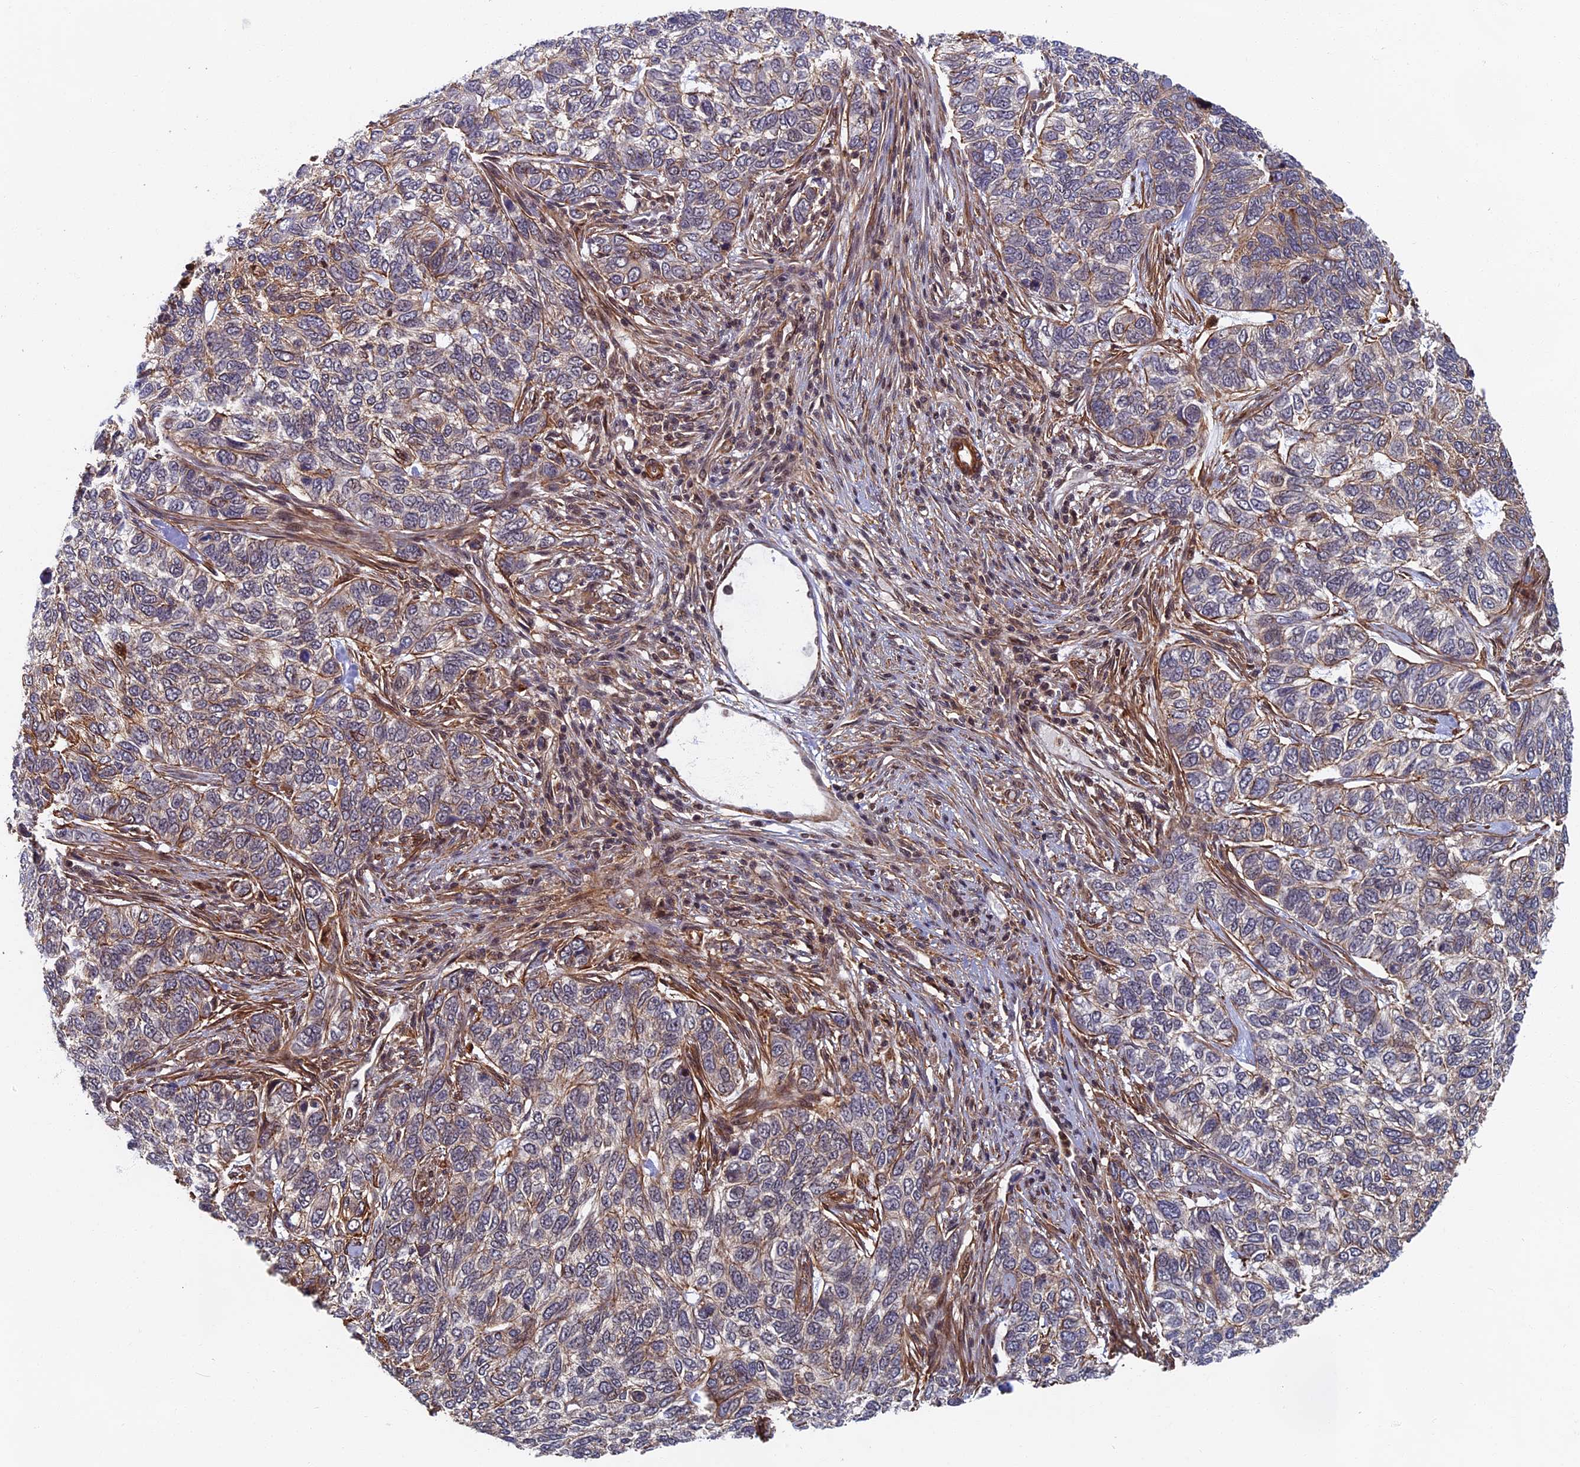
{"staining": {"intensity": "weak", "quantity": "<25%", "location": "cytoplasmic/membranous"}, "tissue": "skin cancer", "cell_type": "Tumor cells", "image_type": "cancer", "snomed": [{"axis": "morphology", "description": "Basal cell carcinoma"}, {"axis": "topography", "description": "Skin"}], "caption": "IHC photomicrograph of neoplastic tissue: skin basal cell carcinoma stained with DAB (3,3'-diaminobenzidine) shows no significant protein positivity in tumor cells. (DAB (3,3'-diaminobenzidine) IHC, high magnification).", "gene": "CTDP1", "patient": {"sex": "female", "age": 65}}